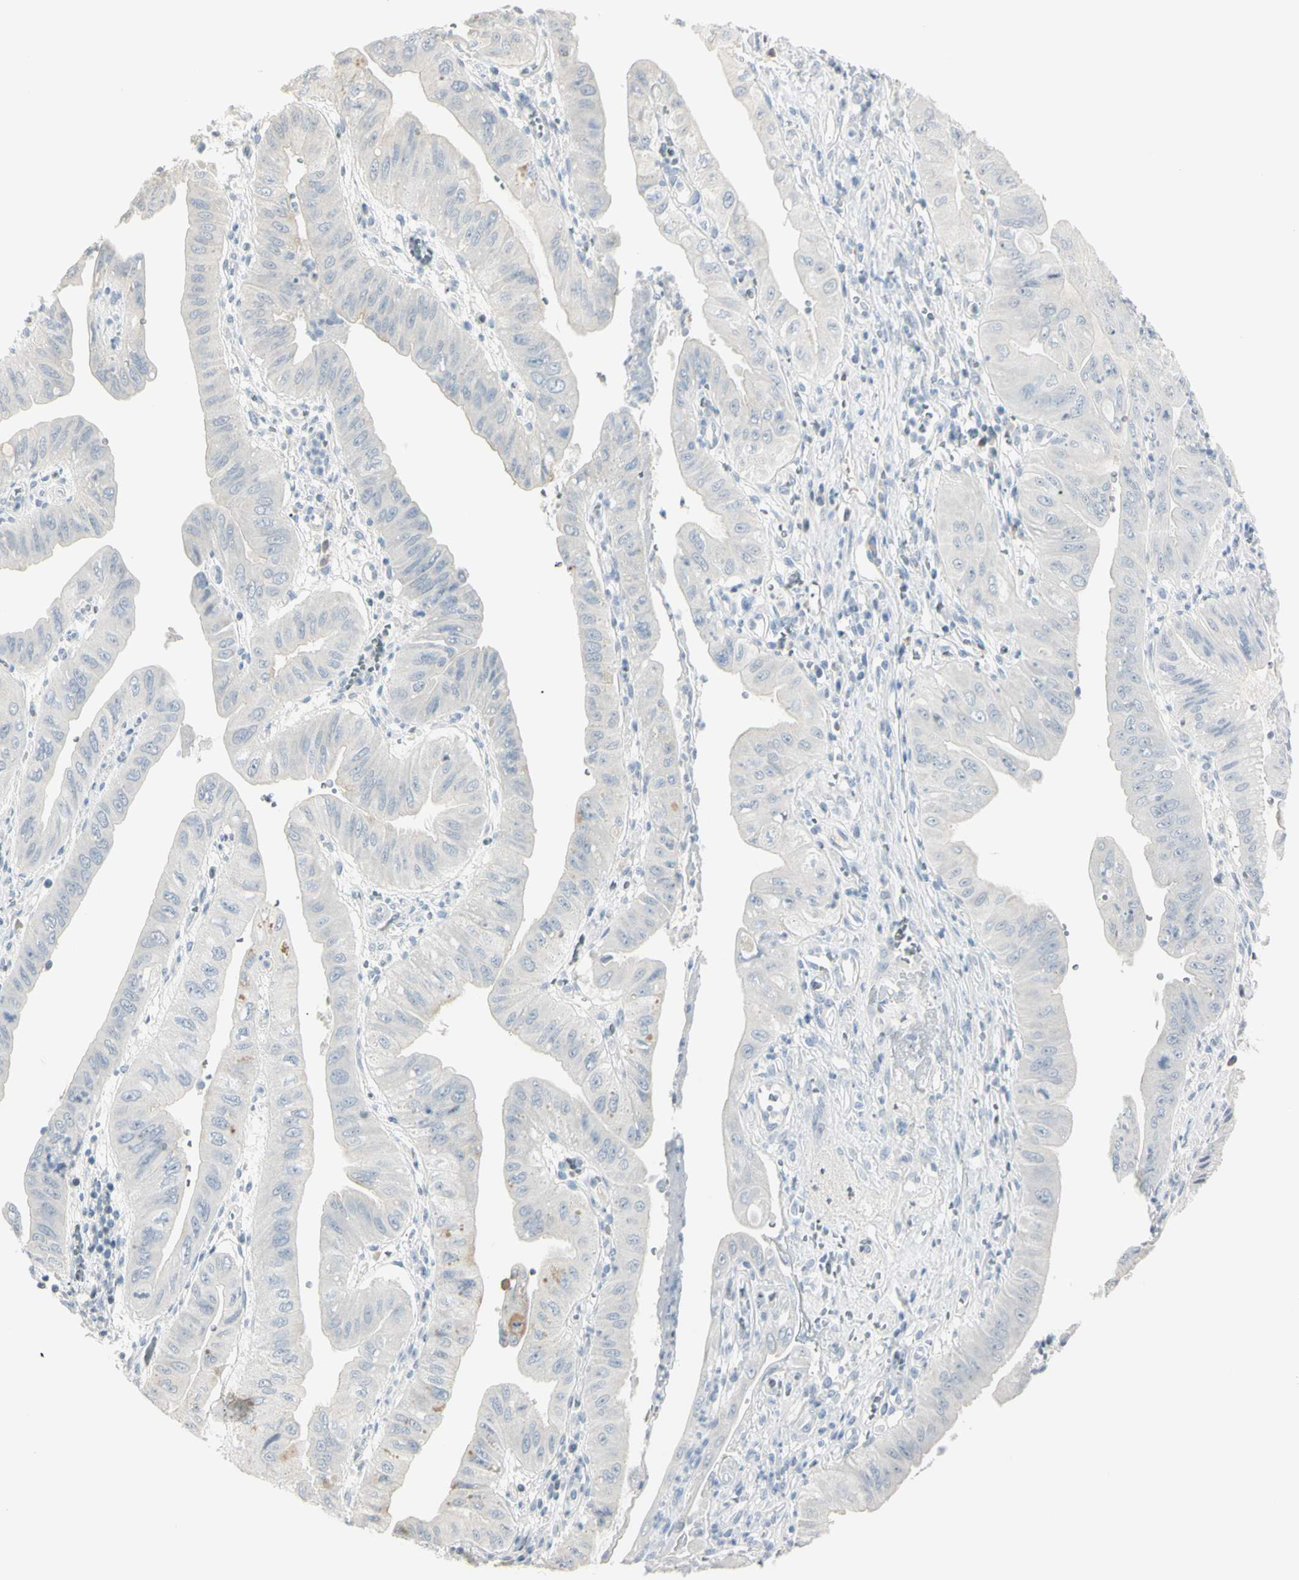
{"staining": {"intensity": "negative", "quantity": "none", "location": "none"}, "tissue": "pancreatic cancer", "cell_type": "Tumor cells", "image_type": "cancer", "snomed": [{"axis": "morphology", "description": "Normal tissue, NOS"}, {"axis": "topography", "description": "Lymph node"}], "caption": "The immunohistochemistry image has no significant expression in tumor cells of pancreatic cancer tissue.", "gene": "PIP", "patient": {"sex": "male", "age": 50}}